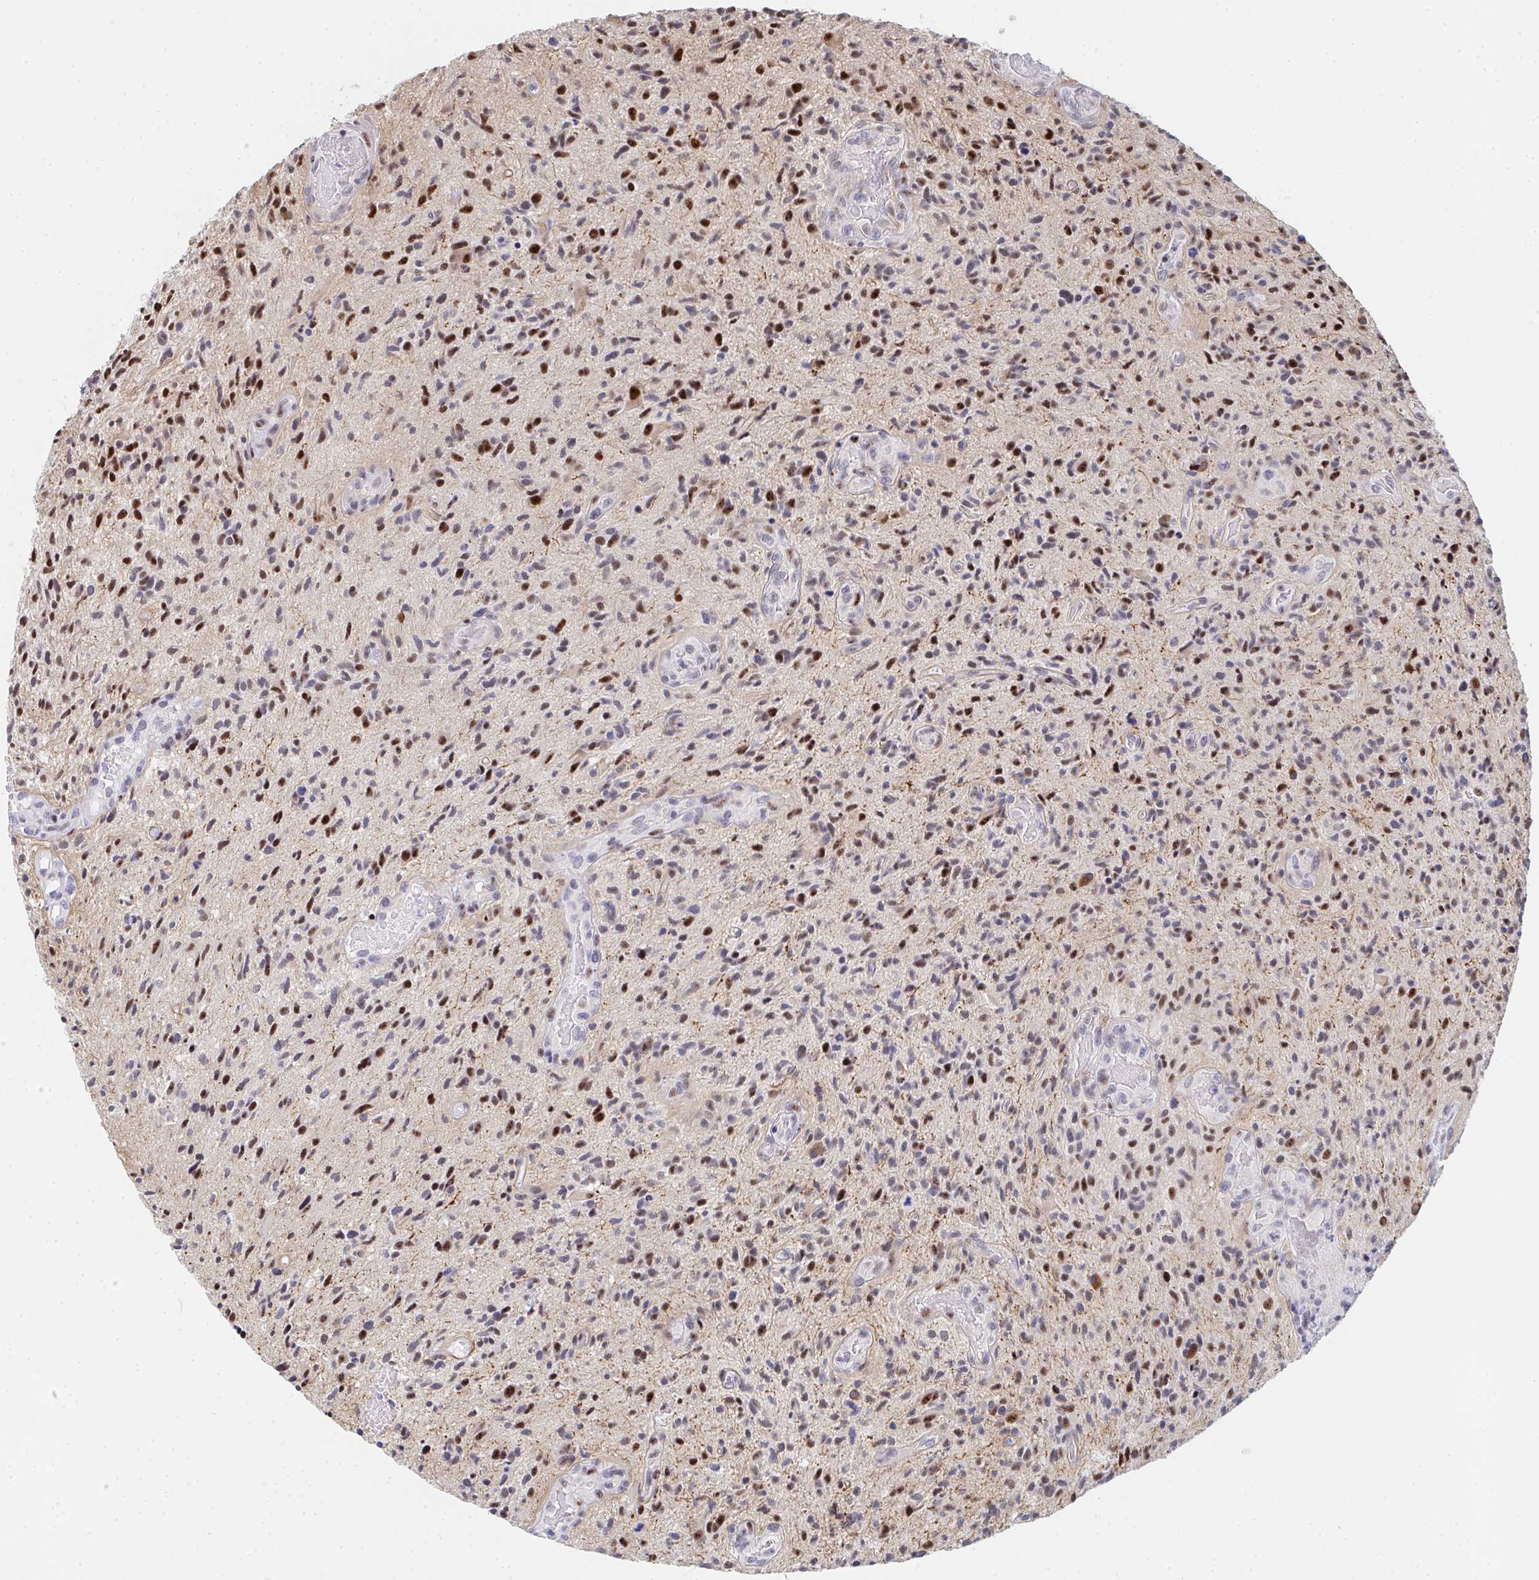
{"staining": {"intensity": "moderate", "quantity": "25%-75%", "location": "nuclear"}, "tissue": "glioma", "cell_type": "Tumor cells", "image_type": "cancer", "snomed": [{"axis": "morphology", "description": "Glioma, malignant, High grade"}, {"axis": "topography", "description": "Brain"}], "caption": "This histopathology image shows immunohistochemistry (IHC) staining of high-grade glioma (malignant), with medium moderate nuclear positivity in approximately 25%-75% of tumor cells.", "gene": "ZIC3", "patient": {"sex": "male", "age": 55}}